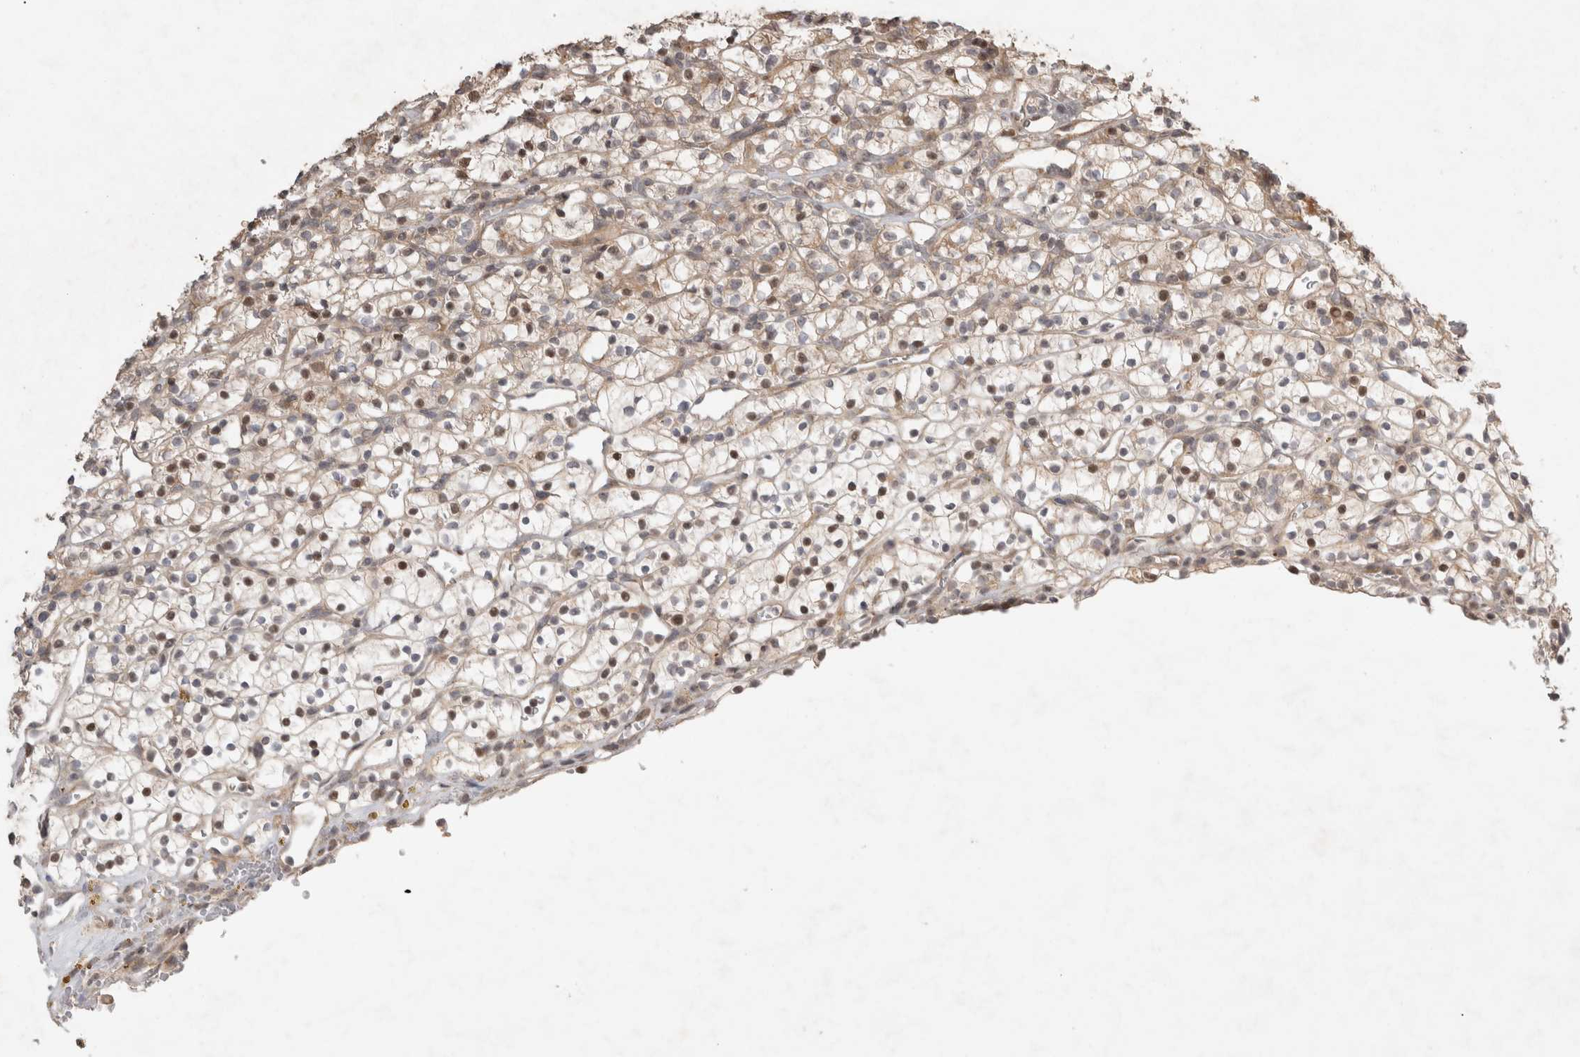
{"staining": {"intensity": "weak", "quantity": "25%-75%", "location": "nuclear"}, "tissue": "renal cancer", "cell_type": "Tumor cells", "image_type": "cancer", "snomed": [{"axis": "morphology", "description": "Adenocarcinoma, NOS"}, {"axis": "topography", "description": "Kidney"}], "caption": "DAB immunohistochemical staining of human renal adenocarcinoma demonstrates weak nuclear protein expression in about 25%-75% of tumor cells.", "gene": "EIF2AK1", "patient": {"sex": "female", "age": 57}}